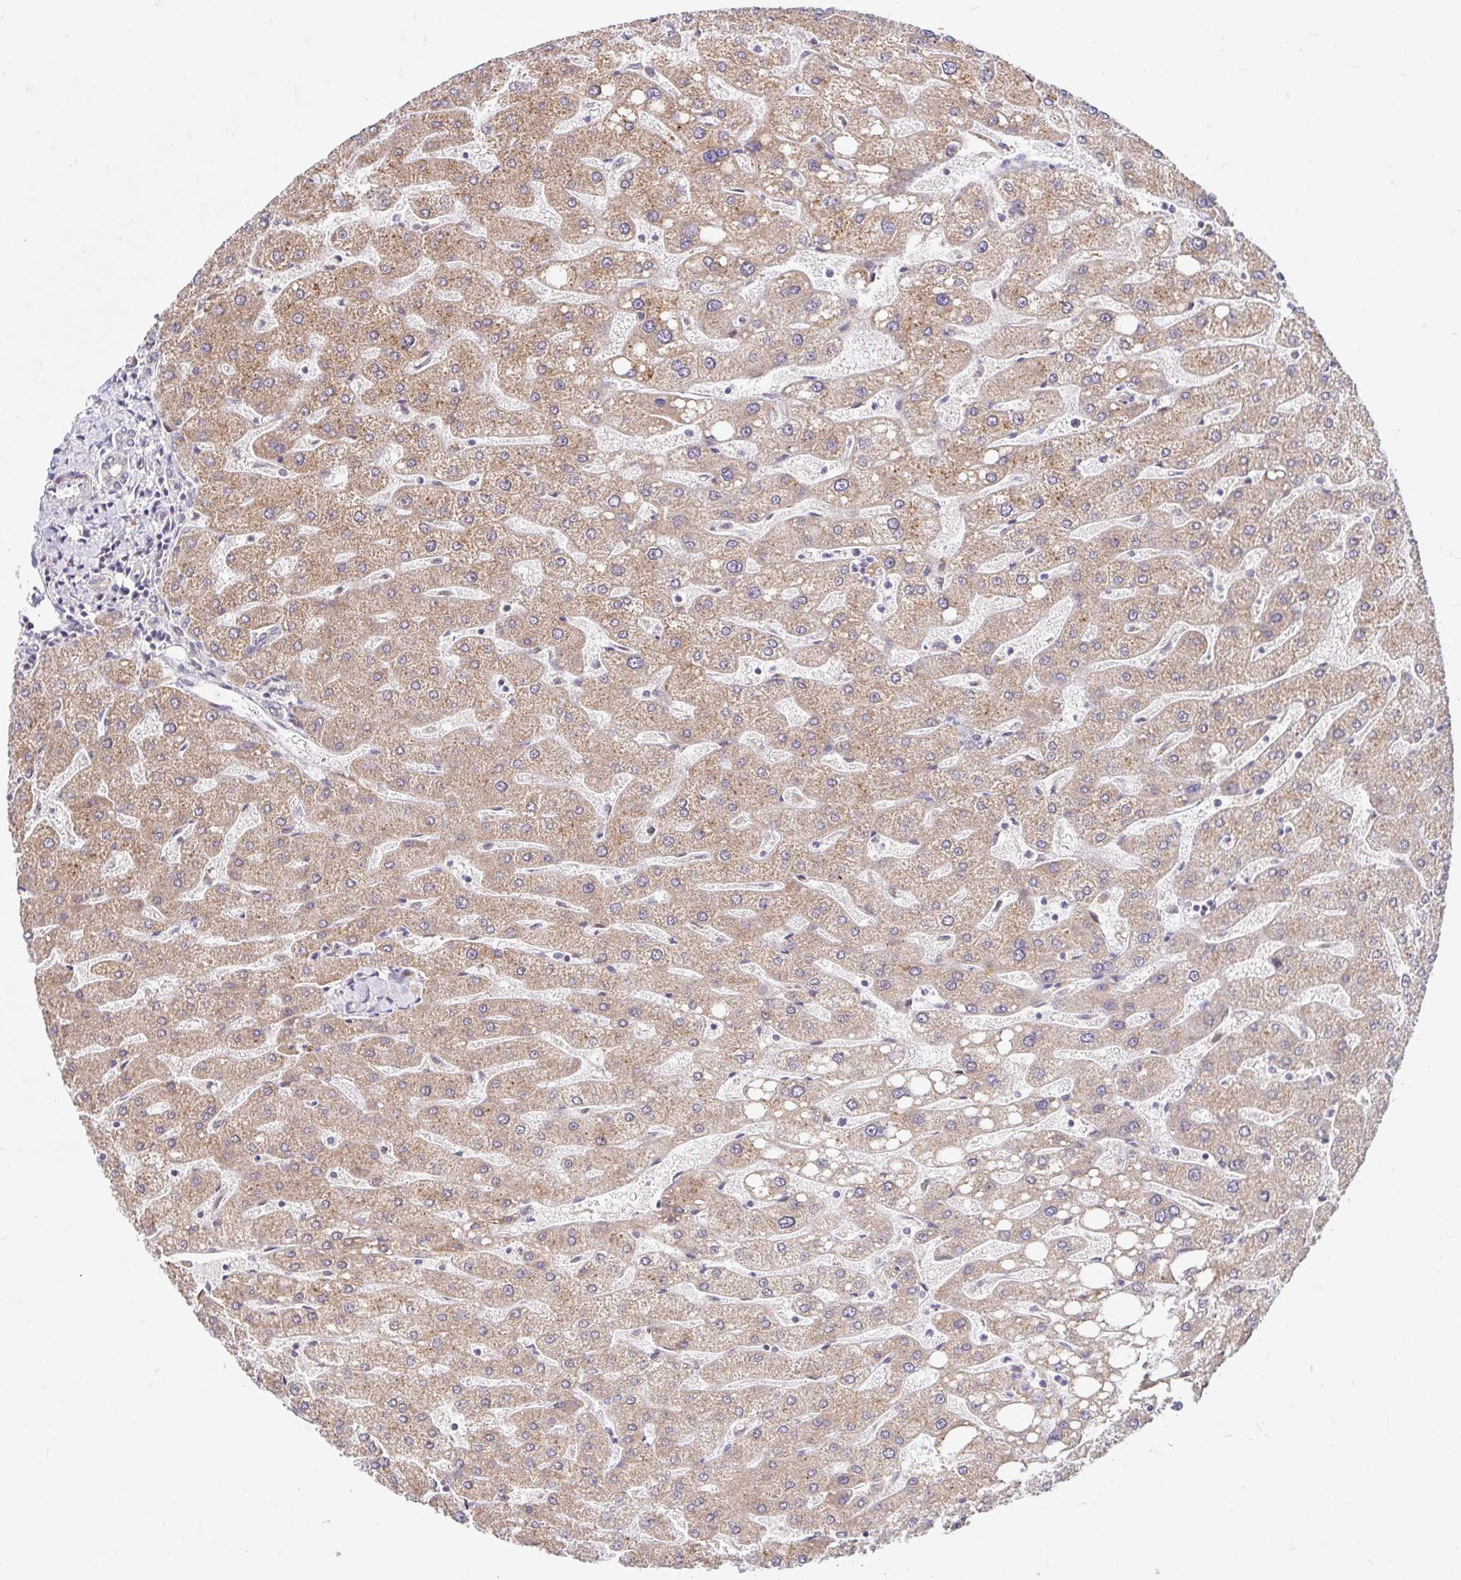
{"staining": {"intensity": "negative", "quantity": "none", "location": "none"}, "tissue": "liver", "cell_type": "Cholangiocytes", "image_type": "normal", "snomed": [{"axis": "morphology", "description": "Normal tissue, NOS"}, {"axis": "topography", "description": "Liver"}], "caption": "The immunohistochemistry histopathology image has no significant expression in cholangiocytes of liver.", "gene": "TIMM50", "patient": {"sex": "male", "age": 67}}